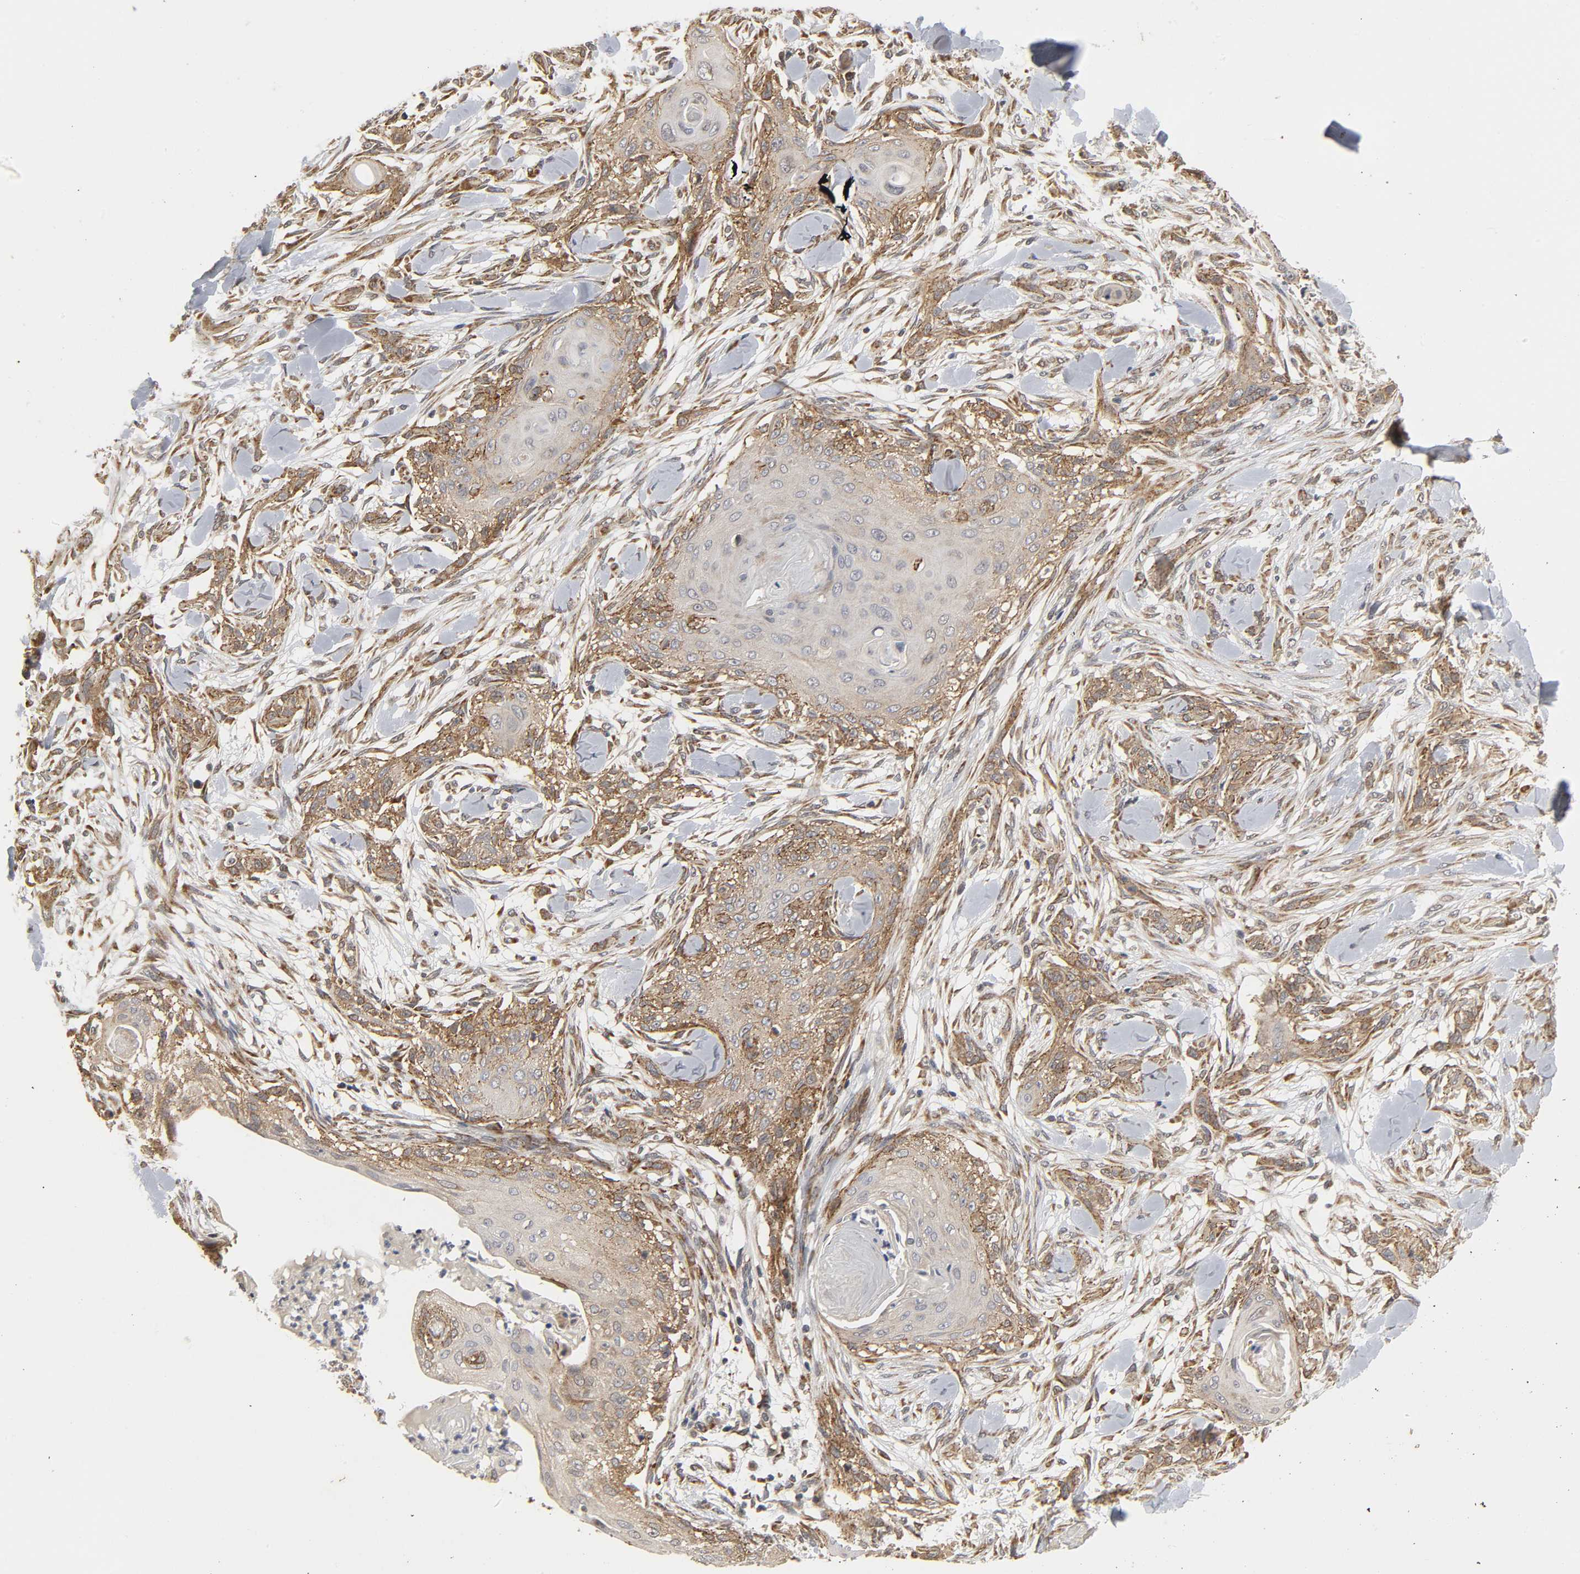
{"staining": {"intensity": "moderate", "quantity": ">75%", "location": "cytoplasmic/membranous"}, "tissue": "skin cancer", "cell_type": "Tumor cells", "image_type": "cancer", "snomed": [{"axis": "morphology", "description": "Squamous cell carcinoma, NOS"}, {"axis": "topography", "description": "Skin"}], "caption": "A brown stain shows moderate cytoplasmic/membranous staining of a protein in skin cancer tumor cells.", "gene": "SLC30A9", "patient": {"sex": "female", "age": 59}}